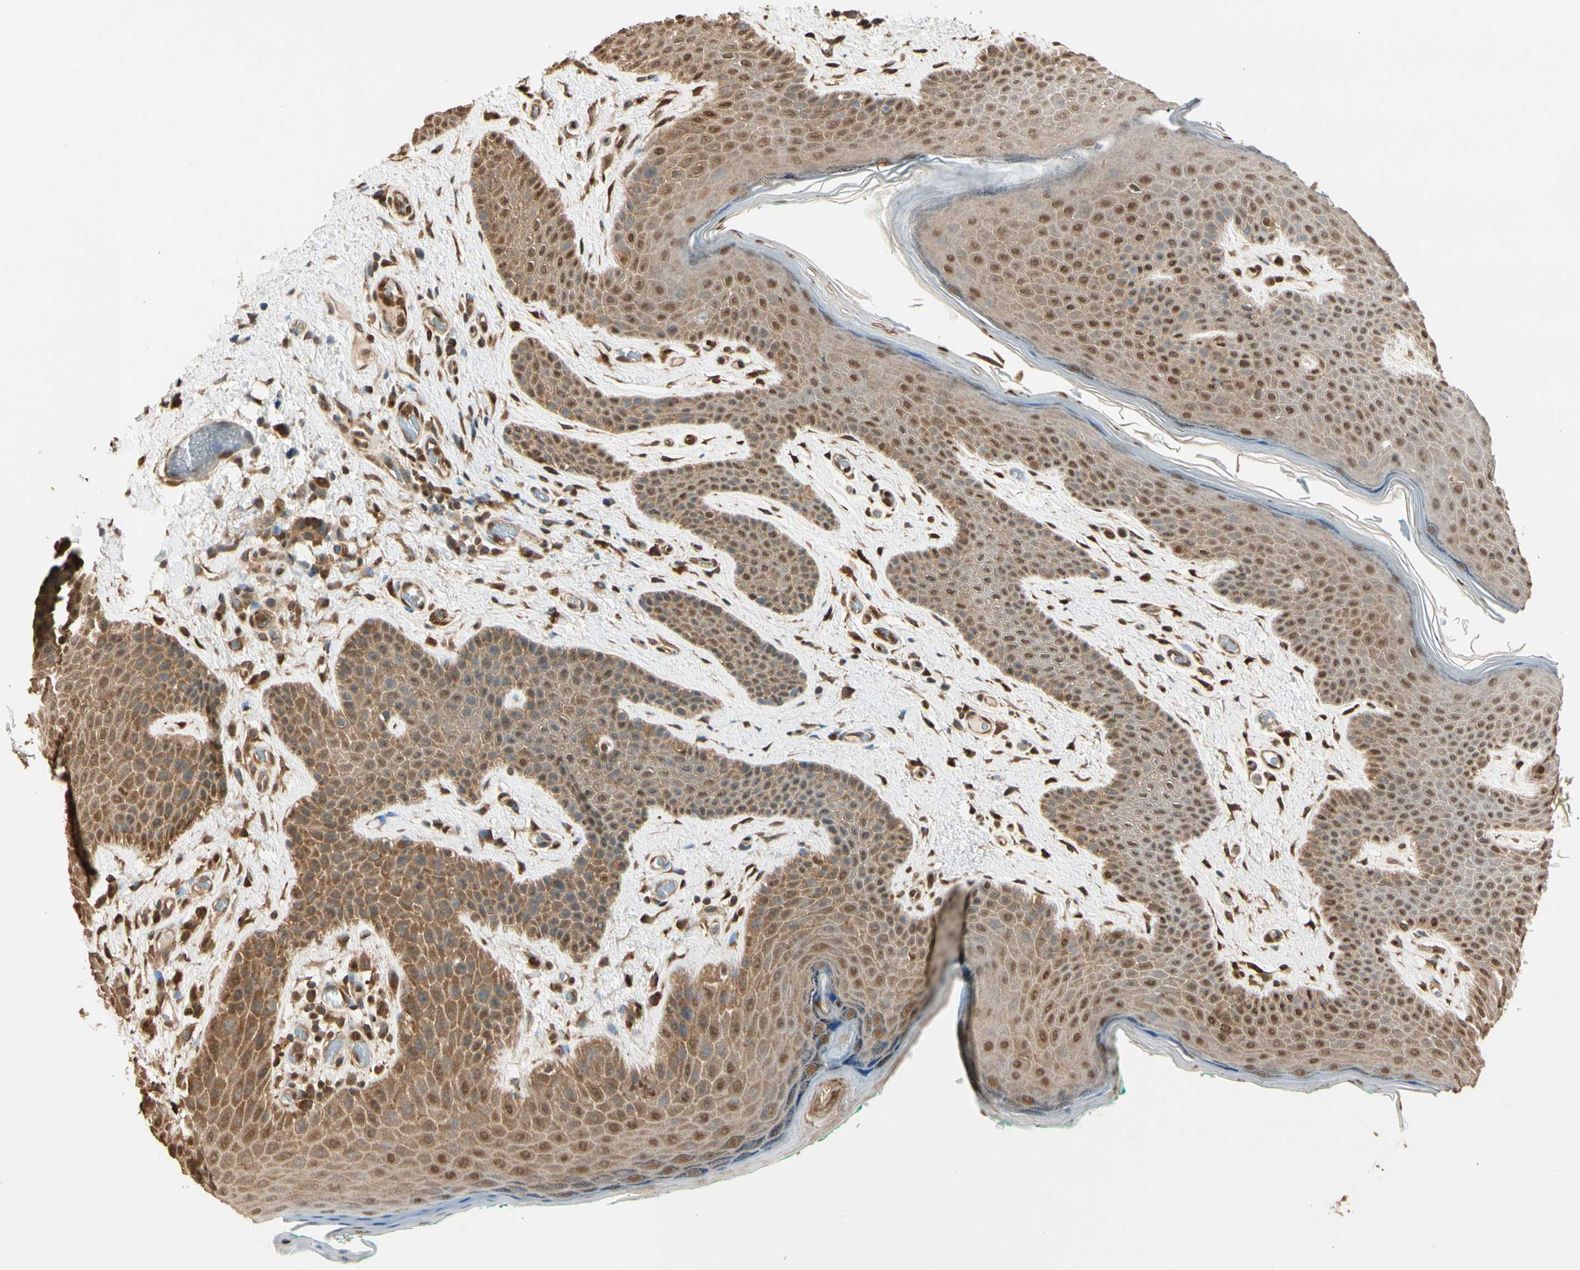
{"staining": {"intensity": "moderate", "quantity": ">75%", "location": "cytoplasmic/membranous,nuclear"}, "tissue": "skin", "cell_type": "Epidermal cells", "image_type": "normal", "snomed": [{"axis": "morphology", "description": "Normal tissue, NOS"}, {"axis": "topography", "description": "Anal"}], "caption": "Skin stained with a brown dye displays moderate cytoplasmic/membranous,nuclear positive expression in about >75% of epidermal cells.", "gene": "PNCK", "patient": {"sex": "male", "age": 74}}